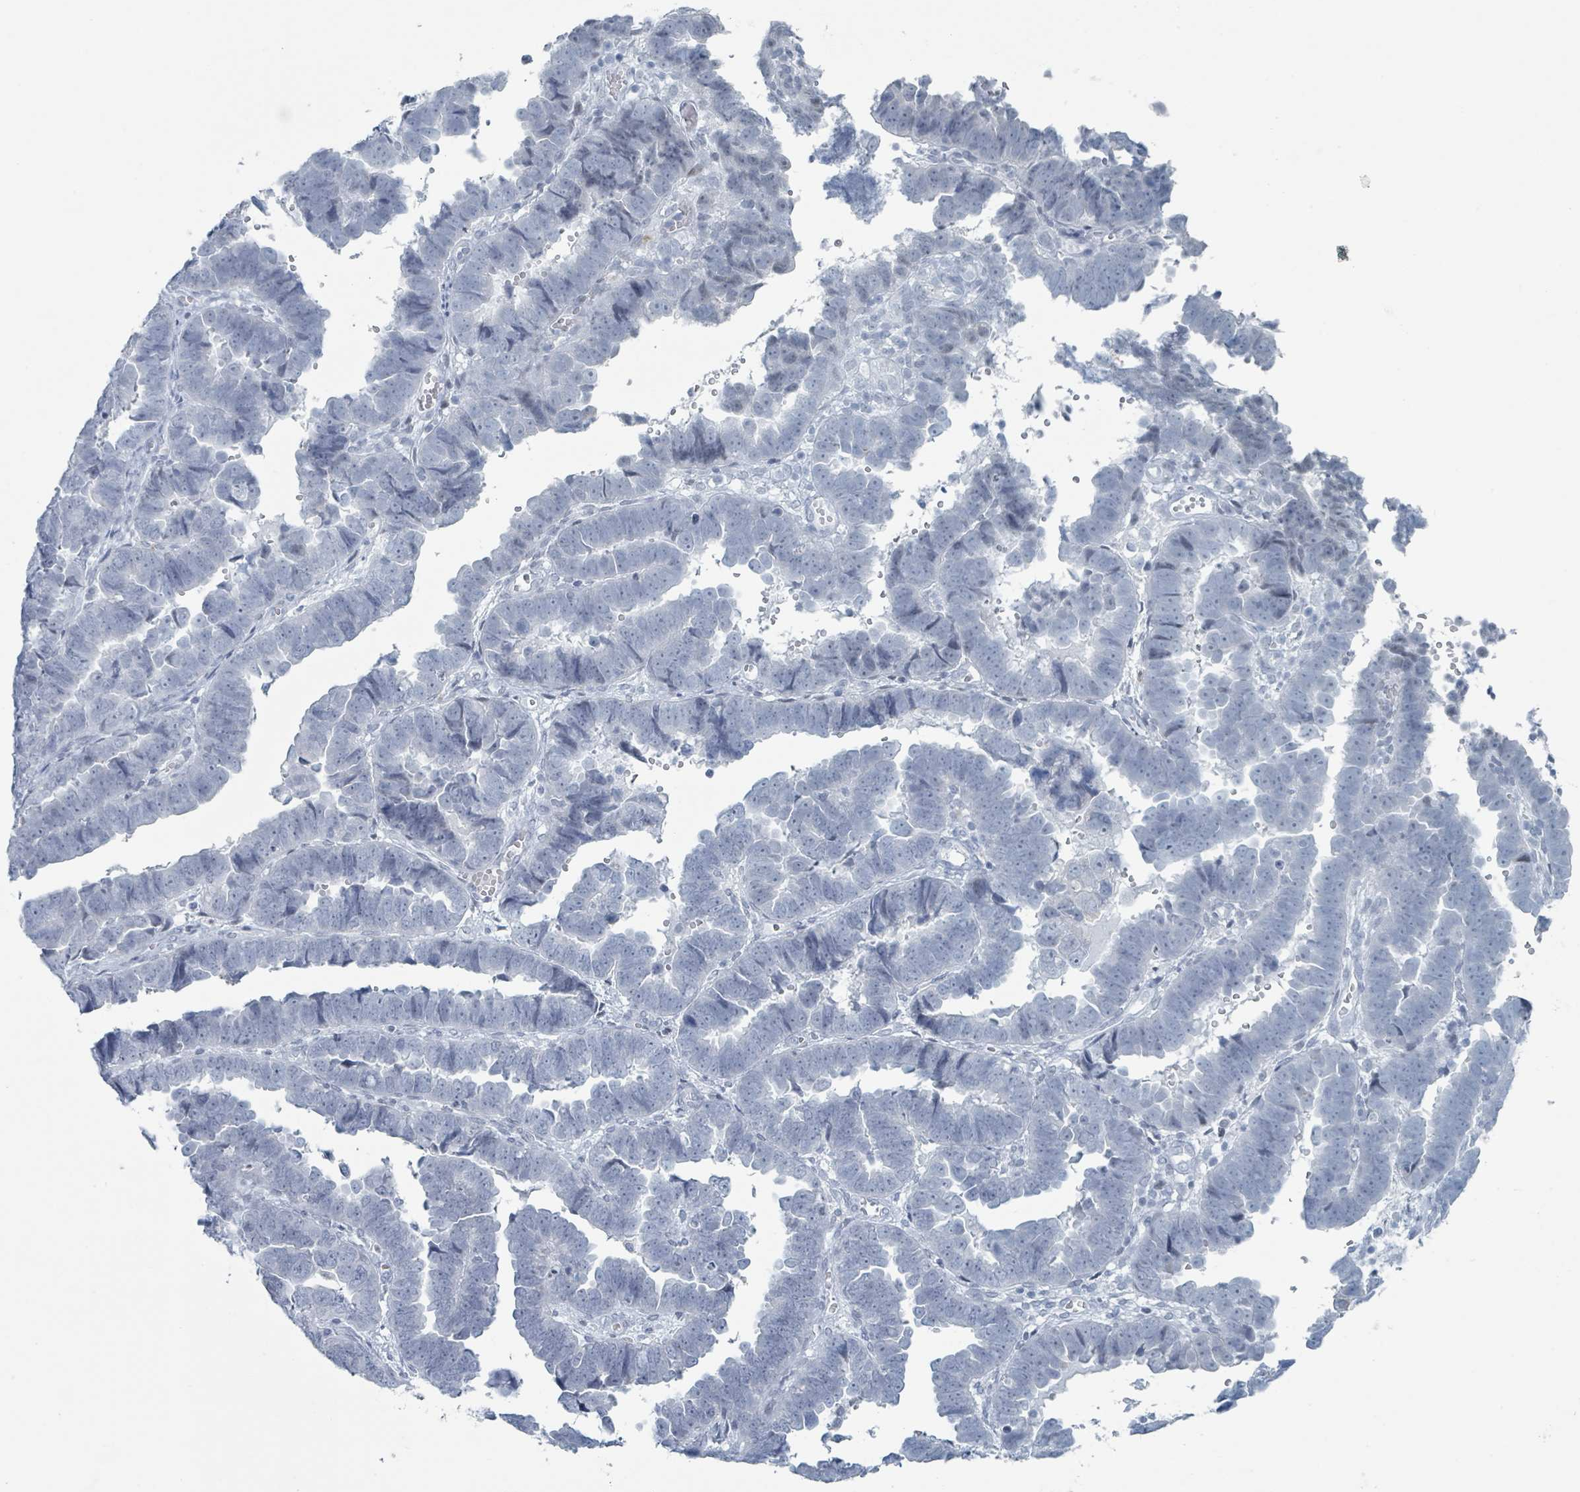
{"staining": {"intensity": "negative", "quantity": "none", "location": "none"}, "tissue": "endometrial cancer", "cell_type": "Tumor cells", "image_type": "cancer", "snomed": [{"axis": "morphology", "description": "Adenocarcinoma, NOS"}, {"axis": "topography", "description": "Endometrium"}], "caption": "Tumor cells are negative for protein expression in human endometrial adenocarcinoma. Brightfield microscopy of IHC stained with DAB (3,3'-diaminobenzidine) (brown) and hematoxylin (blue), captured at high magnification.", "gene": "GPR15LG", "patient": {"sex": "female", "age": 75}}